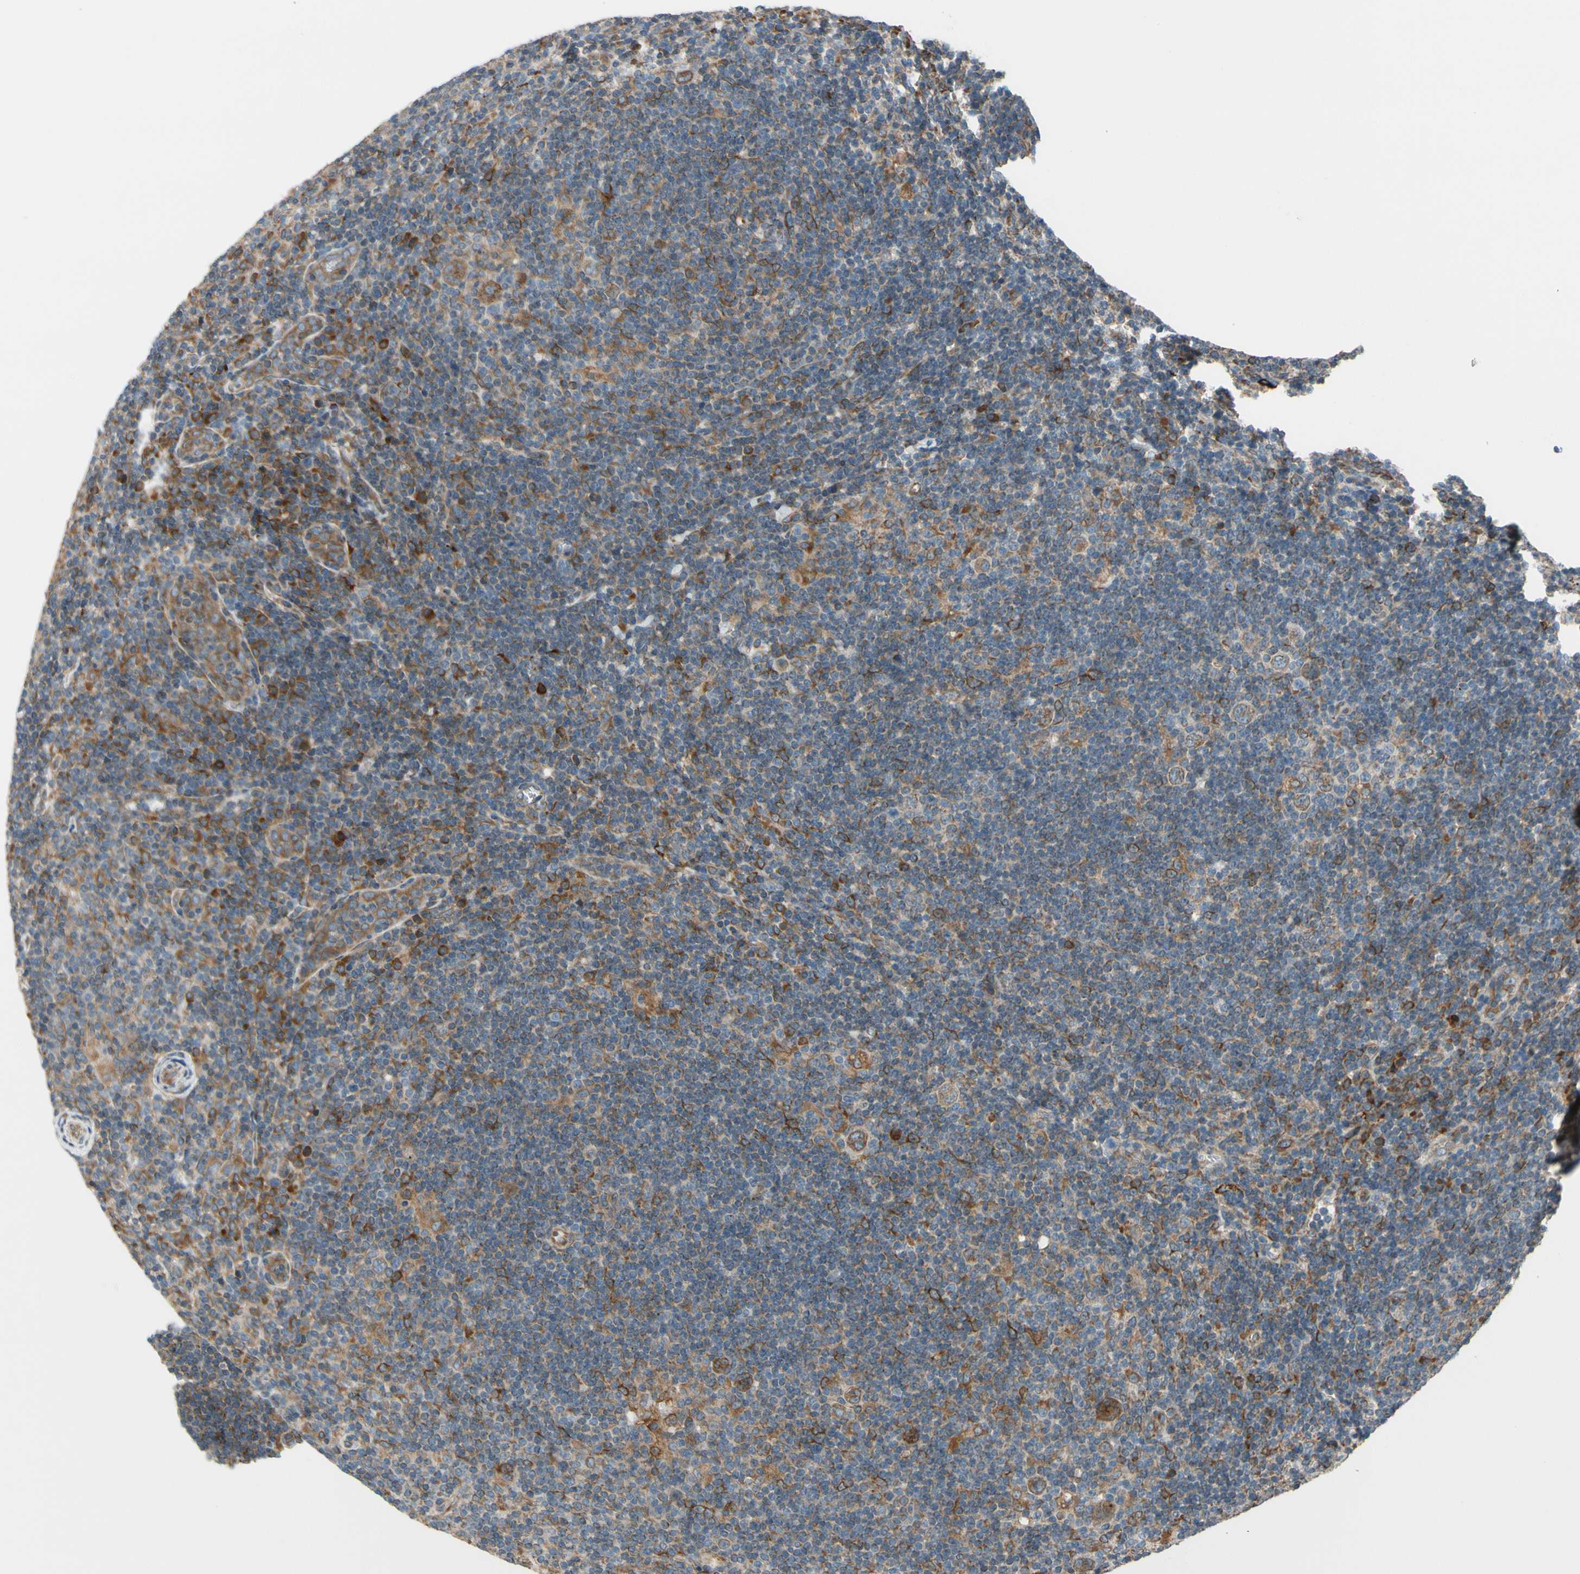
{"staining": {"intensity": "moderate", "quantity": ">75%", "location": "cytoplasmic/membranous"}, "tissue": "lymphoma", "cell_type": "Tumor cells", "image_type": "cancer", "snomed": [{"axis": "morphology", "description": "Hodgkin's disease, NOS"}, {"axis": "topography", "description": "Lymph node"}], "caption": "Immunohistochemistry photomicrograph of lymphoma stained for a protein (brown), which exhibits medium levels of moderate cytoplasmic/membranous expression in about >75% of tumor cells.", "gene": "CLCC1", "patient": {"sex": "female", "age": 57}}